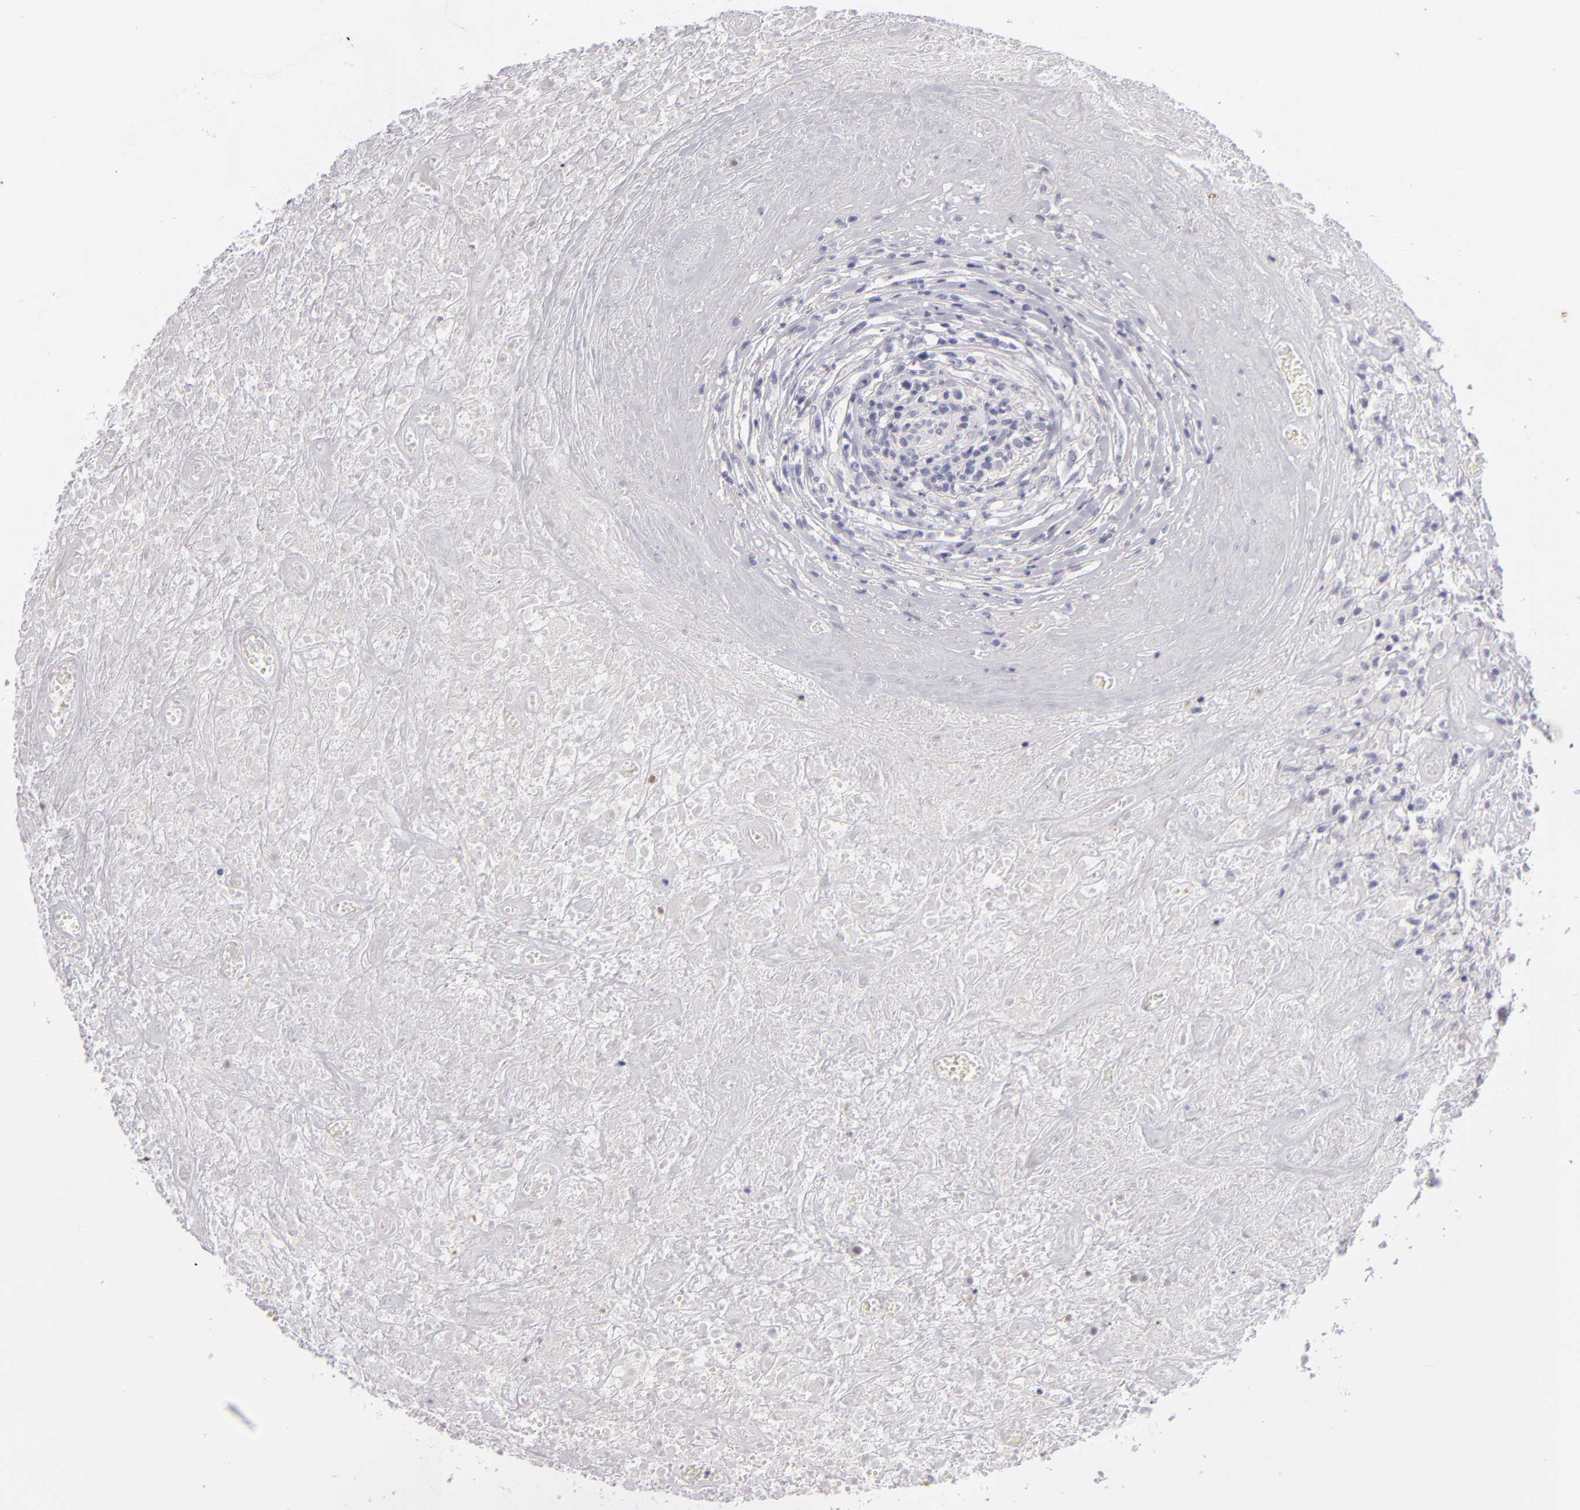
{"staining": {"intensity": "negative", "quantity": "none", "location": "none"}, "tissue": "lymphoma", "cell_type": "Tumor cells", "image_type": "cancer", "snomed": [{"axis": "morphology", "description": "Hodgkin's disease, NOS"}, {"axis": "topography", "description": "Lymph node"}], "caption": "A photomicrograph of human lymphoma is negative for staining in tumor cells. The staining was performed using DAB (3,3'-diaminobenzidine) to visualize the protein expression in brown, while the nuclei were stained in blue with hematoxylin (Magnification: 20x).", "gene": "TNNC1", "patient": {"sex": "male", "age": 46}}